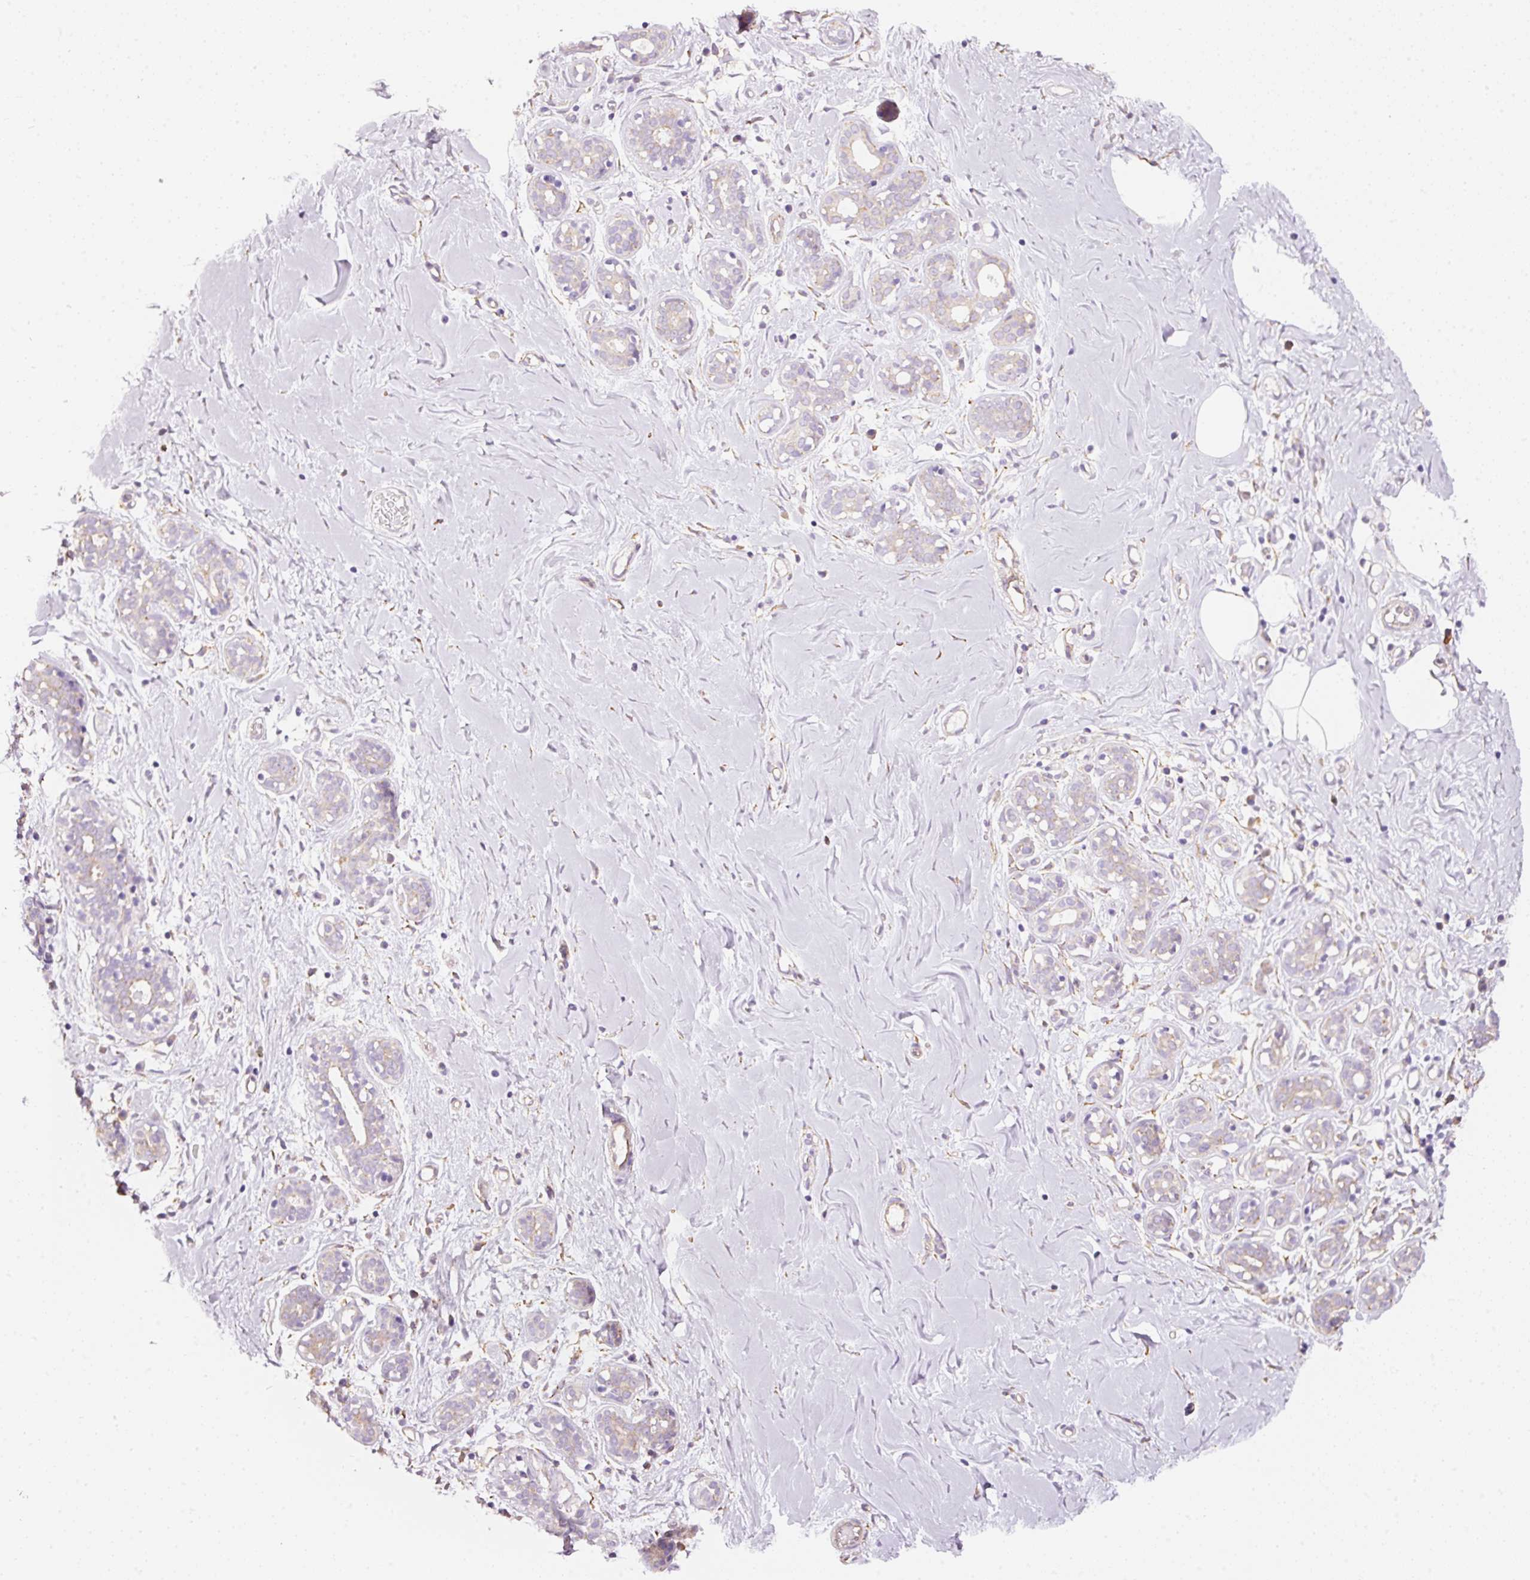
{"staining": {"intensity": "negative", "quantity": "none", "location": "none"}, "tissue": "breast", "cell_type": "Adipocytes", "image_type": "normal", "snomed": [{"axis": "morphology", "description": "Normal tissue, NOS"}, {"axis": "topography", "description": "Breast"}], "caption": "This image is of benign breast stained with immunohistochemistry (IHC) to label a protein in brown with the nuclei are counter-stained blue. There is no staining in adipocytes. (DAB immunohistochemistry visualized using brightfield microscopy, high magnification).", "gene": "GCG", "patient": {"sex": "female", "age": 27}}